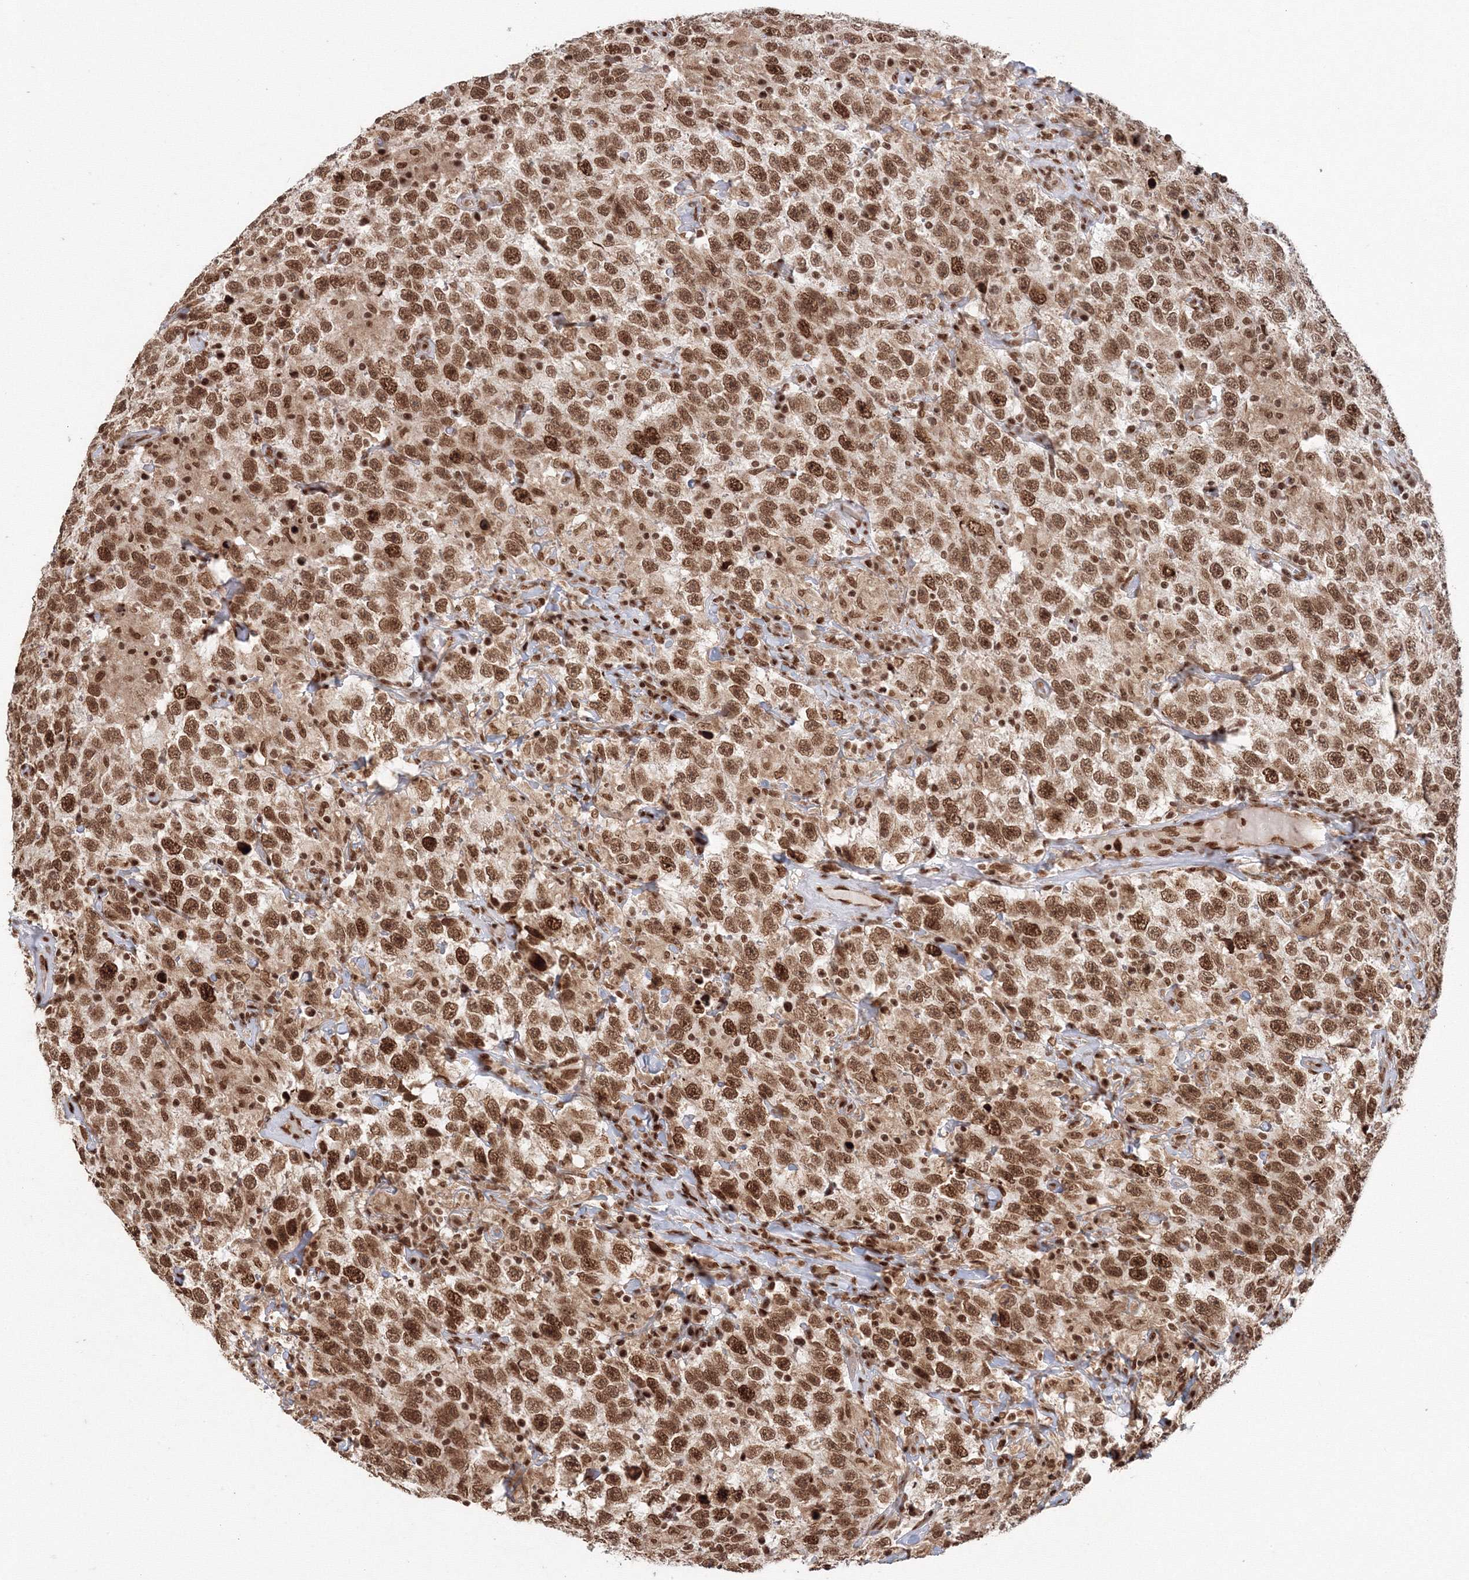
{"staining": {"intensity": "moderate", "quantity": ">75%", "location": "nuclear"}, "tissue": "testis cancer", "cell_type": "Tumor cells", "image_type": "cancer", "snomed": [{"axis": "morphology", "description": "Seminoma, NOS"}, {"axis": "topography", "description": "Testis"}], "caption": "About >75% of tumor cells in human testis seminoma reveal moderate nuclear protein expression as visualized by brown immunohistochemical staining.", "gene": "KIF20A", "patient": {"sex": "male", "age": 41}}